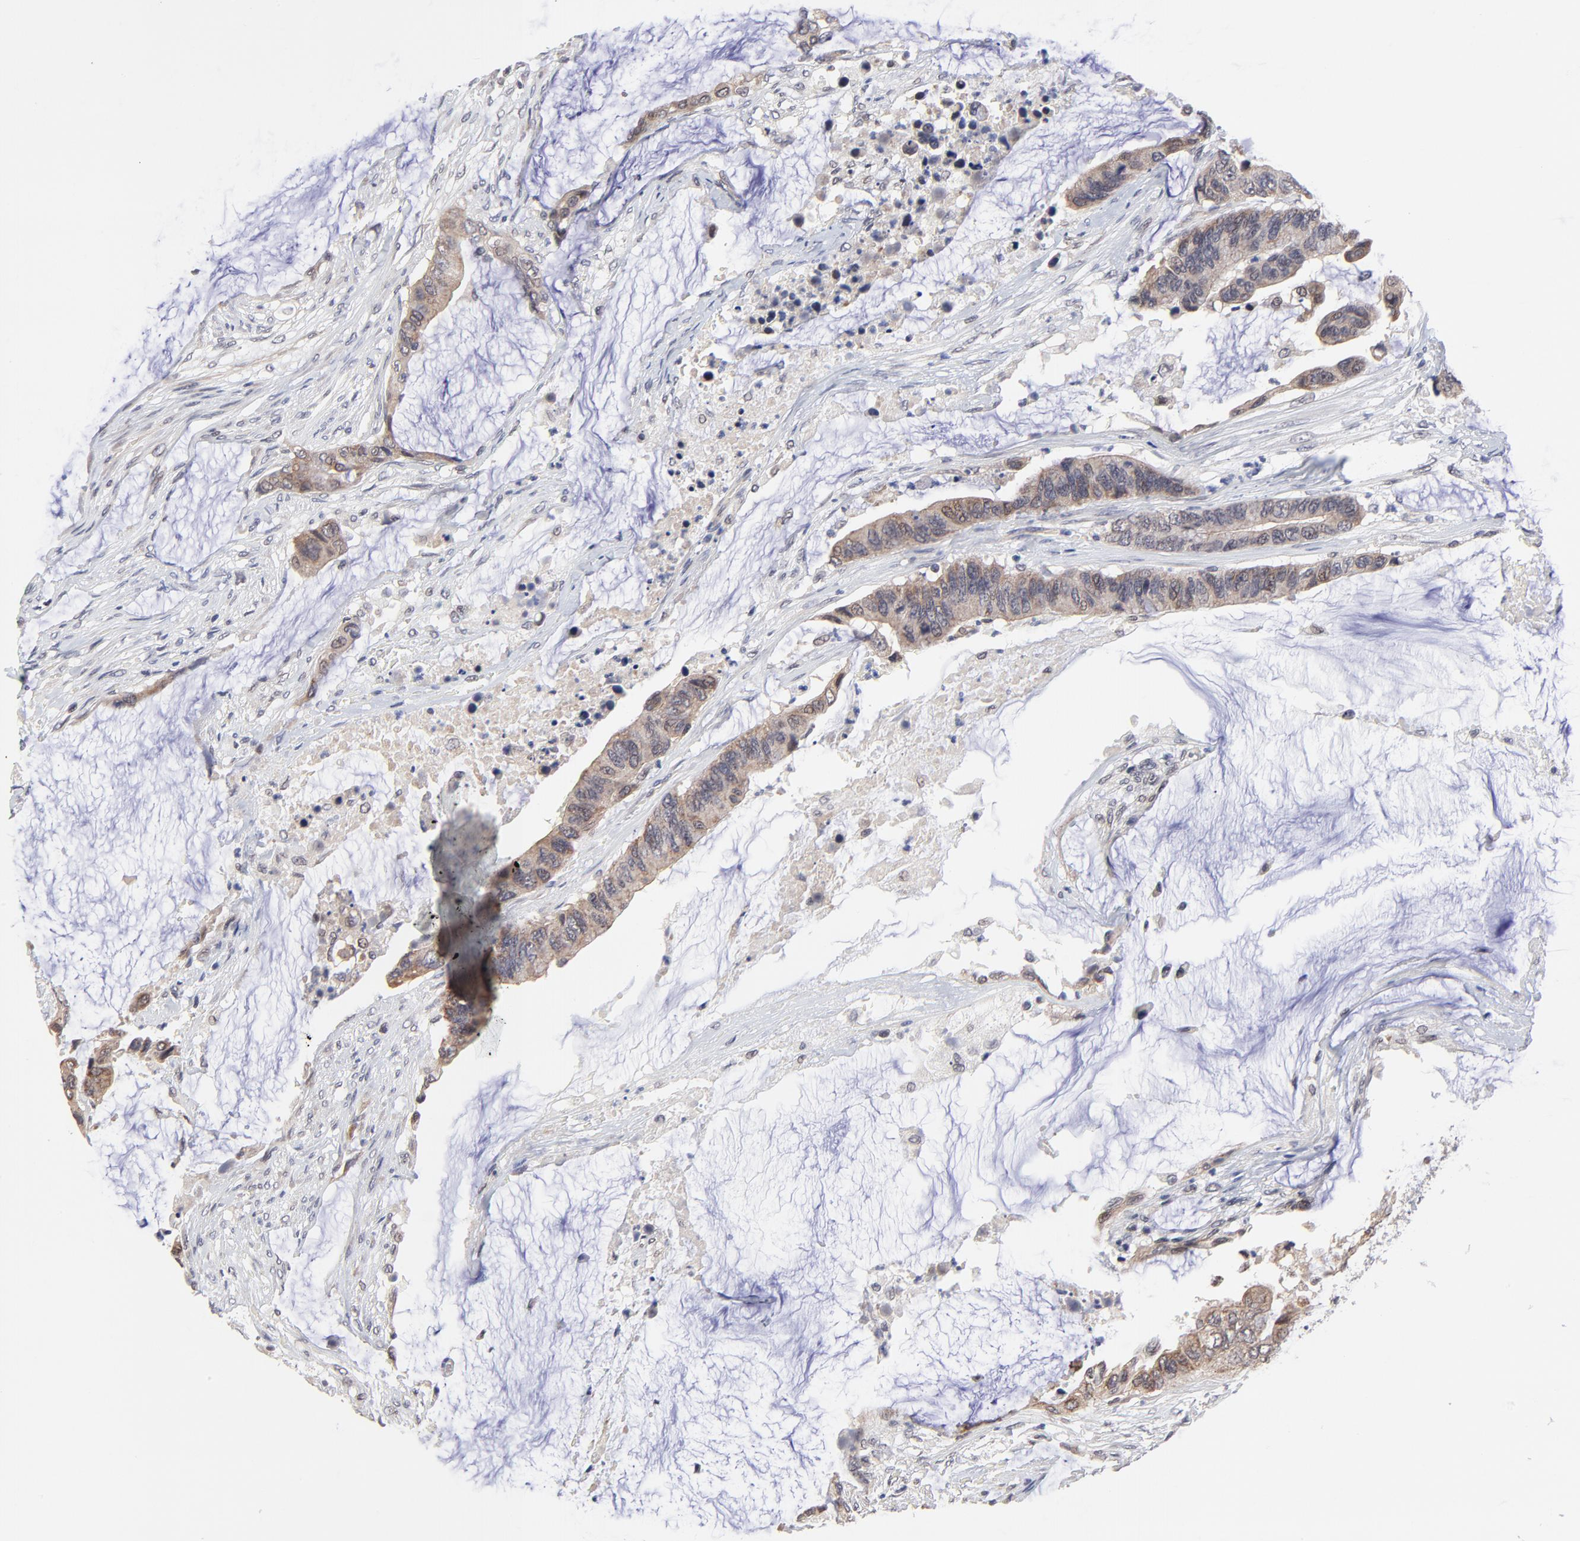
{"staining": {"intensity": "weak", "quantity": ">75%", "location": "cytoplasmic/membranous"}, "tissue": "colorectal cancer", "cell_type": "Tumor cells", "image_type": "cancer", "snomed": [{"axis": "morphology", "description": "Adenocarcinoma, NOS"}, {"axis": "topography", "description": "Rectum"}], "caption": "IHC of human colorectal cancer (adenocarcinoma) exhibits low levels of weak cytoplasmic/membranous staining in approximately >75% of tumor cells. IHC stains the protein of interest in brown and the nuclei are stained blue.", "gene": "FBXO8", "patient": {"sex": "female", "age": 59}}